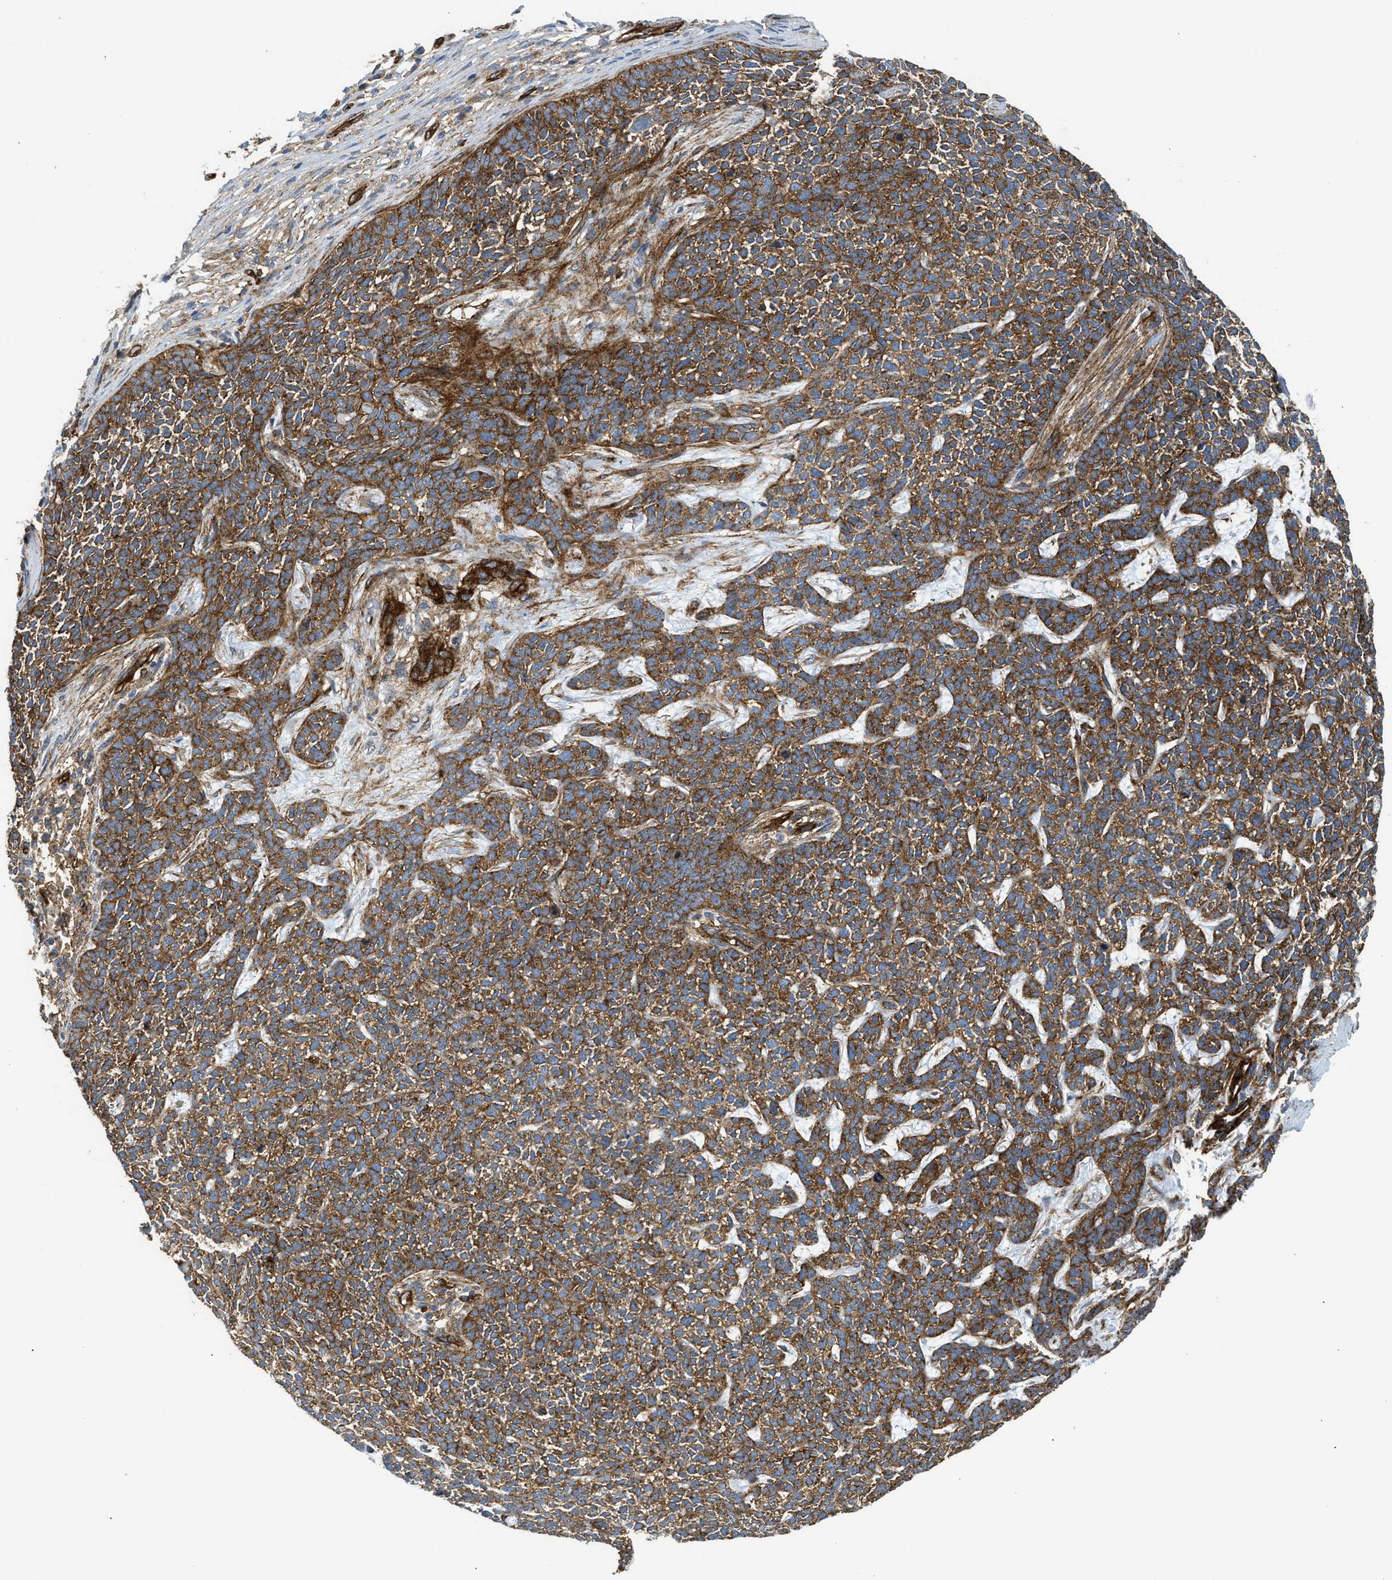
{"staining": {"intensity": "moderate", "quantity": ">75%", "location": "cytoplasmic/membranous"}, "tissue": "skin cancer", "cell_type": "Tumor cells", "image_type": "cancer", "snomed": [{"axis": "morphology", "description": "Basal cell carcinoma"}, {"axis": "topography", "description": "Skin"}], "caption": "Basal cell carcinoma (skin) was stained to show a protein in brown. There is medium levels of moderate cytoplasmic/membranous expression in approximately >75% of tumor cells. (DAB IHC with brightfield microscopy, high magnification).", "gene": "HIP1", "patient": {"sex": "female", "age": 84}}